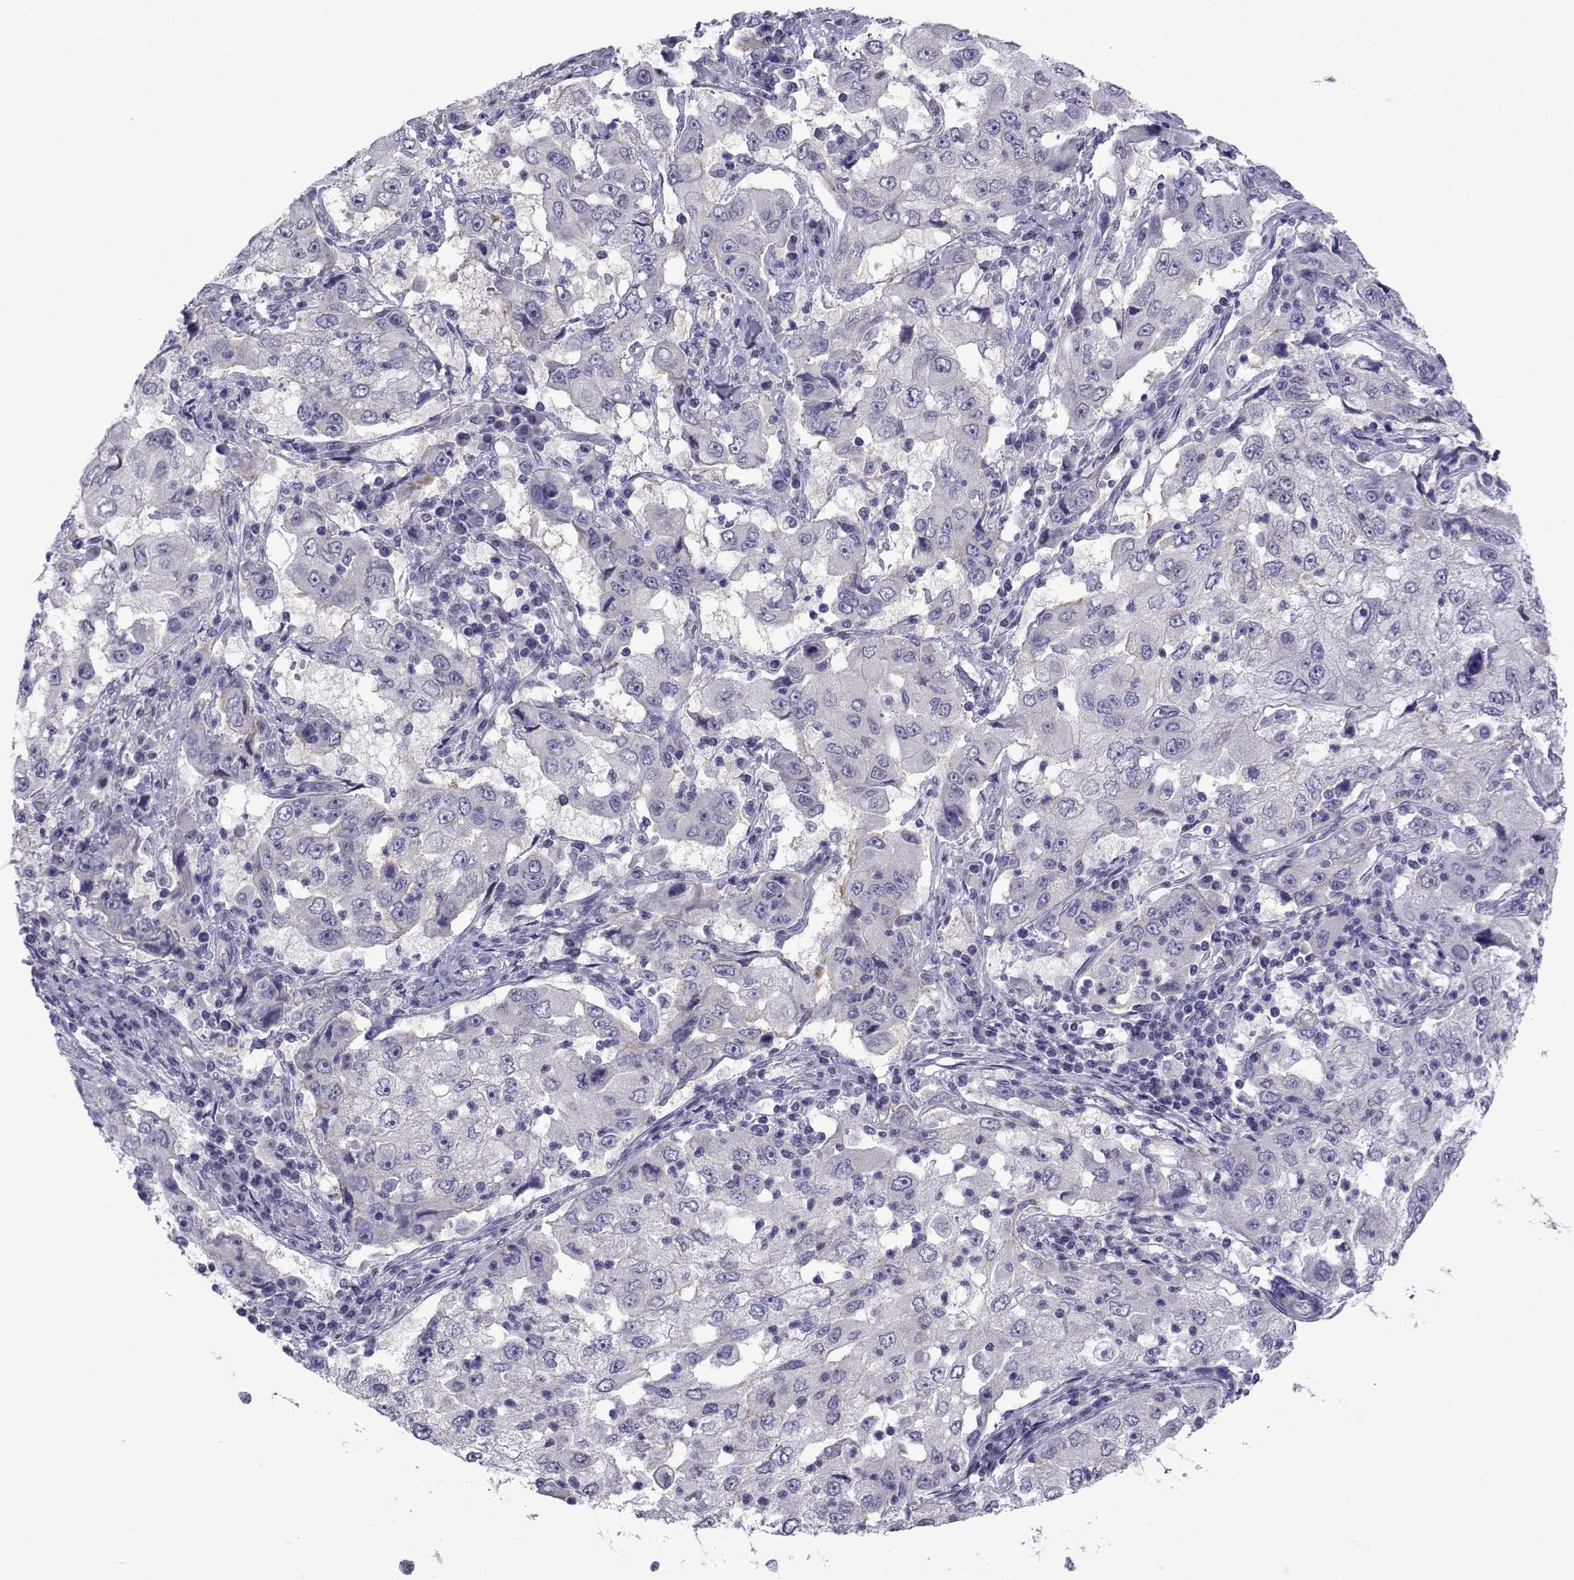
{"staining": {"intensity": "negative", "quantity": "none", "location": "none"}, "tissue": "cervical cancer", "cell_type": "Tumor cells", "image_type": "cancer", "snomed": [{"axis": "morphology", "description": "Squamous cell carcinoma, NOS"}, {"axis": "topography", "description": "Cervix"}], "caption": "Protein analysis of cervical cancer (squamous cell carcinoma) shows no significant expression in tumor cells.", "gene": "COL22A1", "patient": {"sex": "female", "age": 36}}